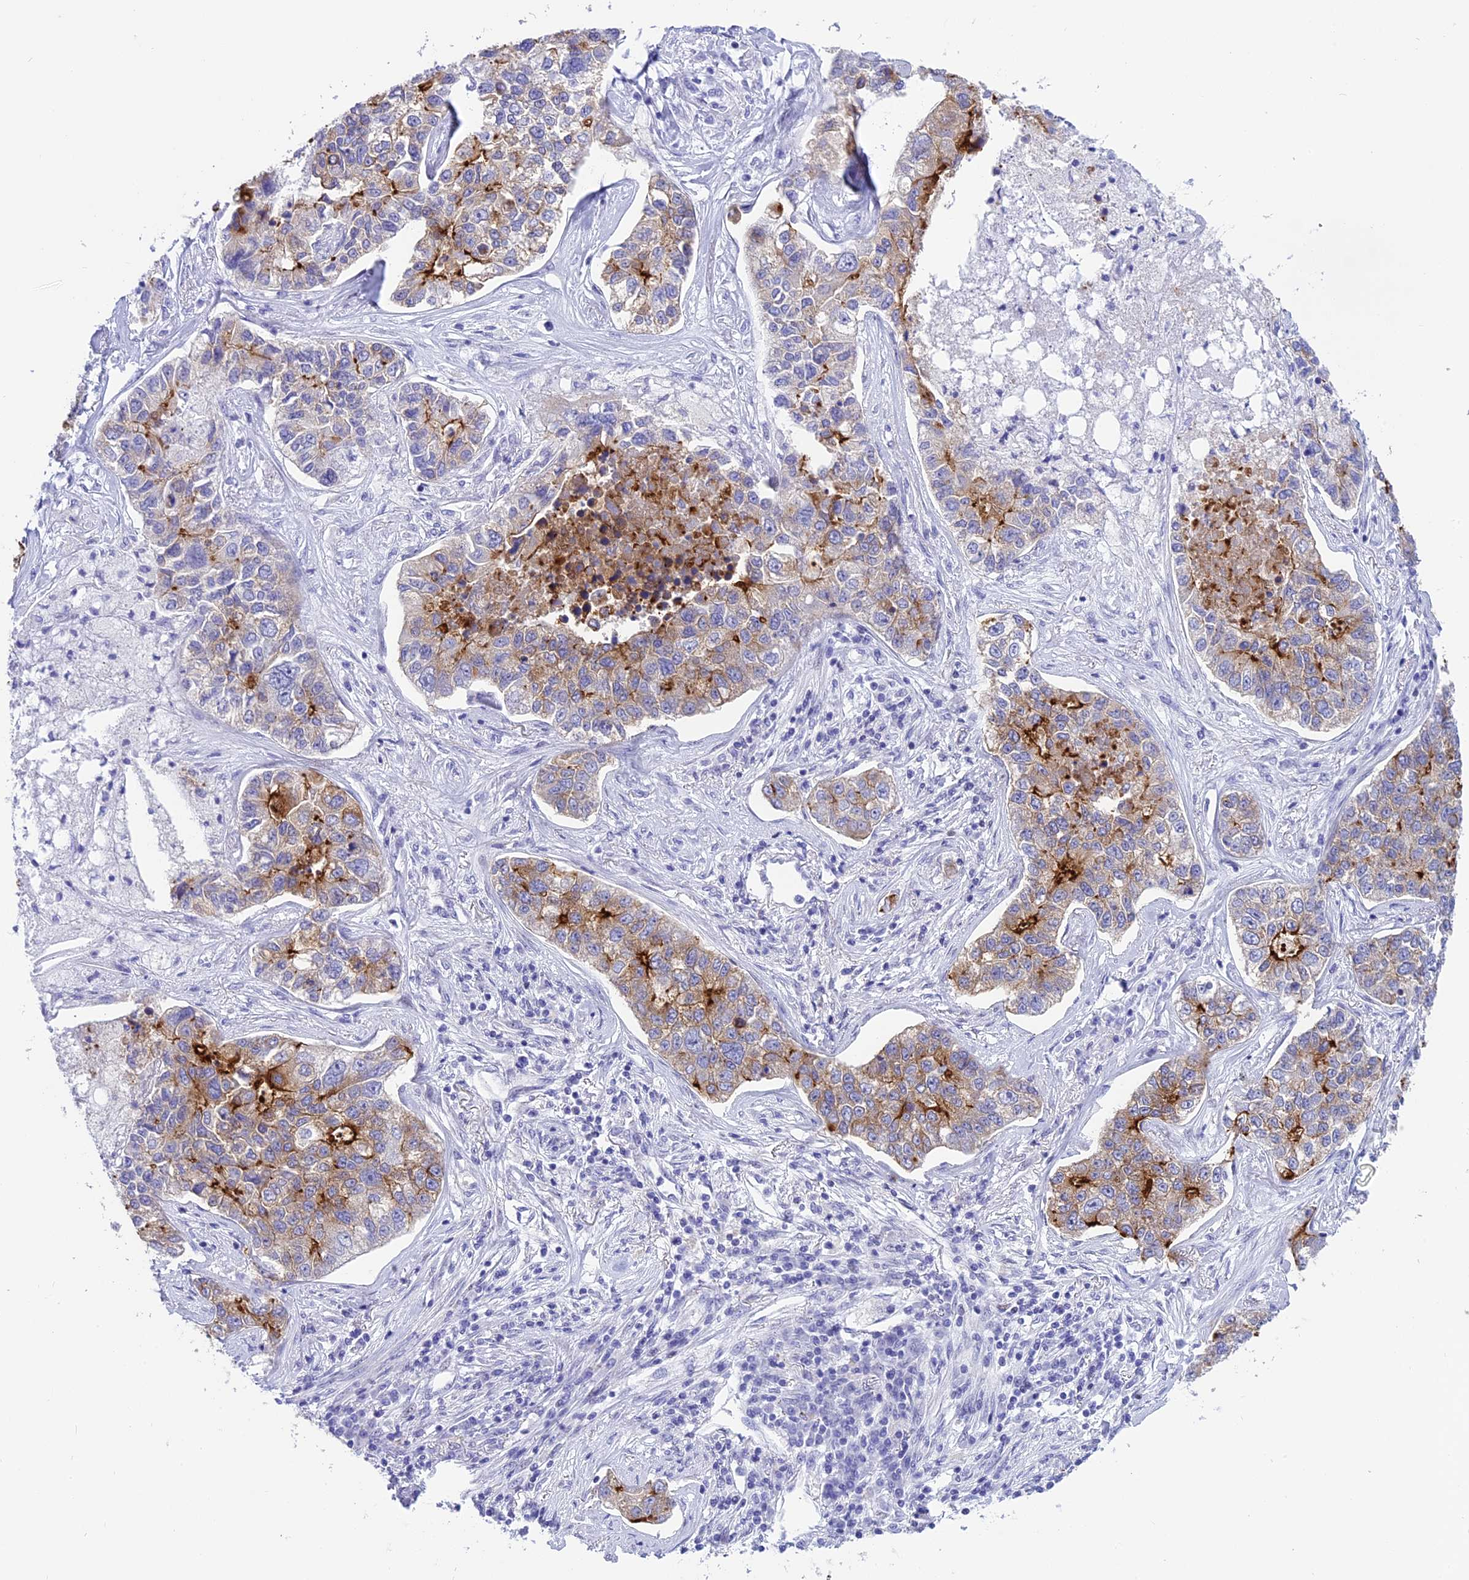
{"staining": {"intensity": "strong", "quantity": "<25%", "location": "cytoplasmic/membranous"}, "tissue": "lung cancer", "cell_type": "Tumor cells", "image_type": "cancer", "snomed": [{"axis": "morphology", "description": "Adenocarcinoma, NOS"}, {"axis": "topography", "description": "Lung"}], "caption": "High-power microscopy captured an immunohistochemistry histopathology image of lung adenocarcinoma, revealing strong cytoplasmic/membranous expression in about <25% of tumor cells. (Stains: DAB in brown, nuclei in blue, Microscopy: brightfield microscopy at high magnification).", "gene": "SPIRE2", "patient": {"sex": "male", "age": 49}}